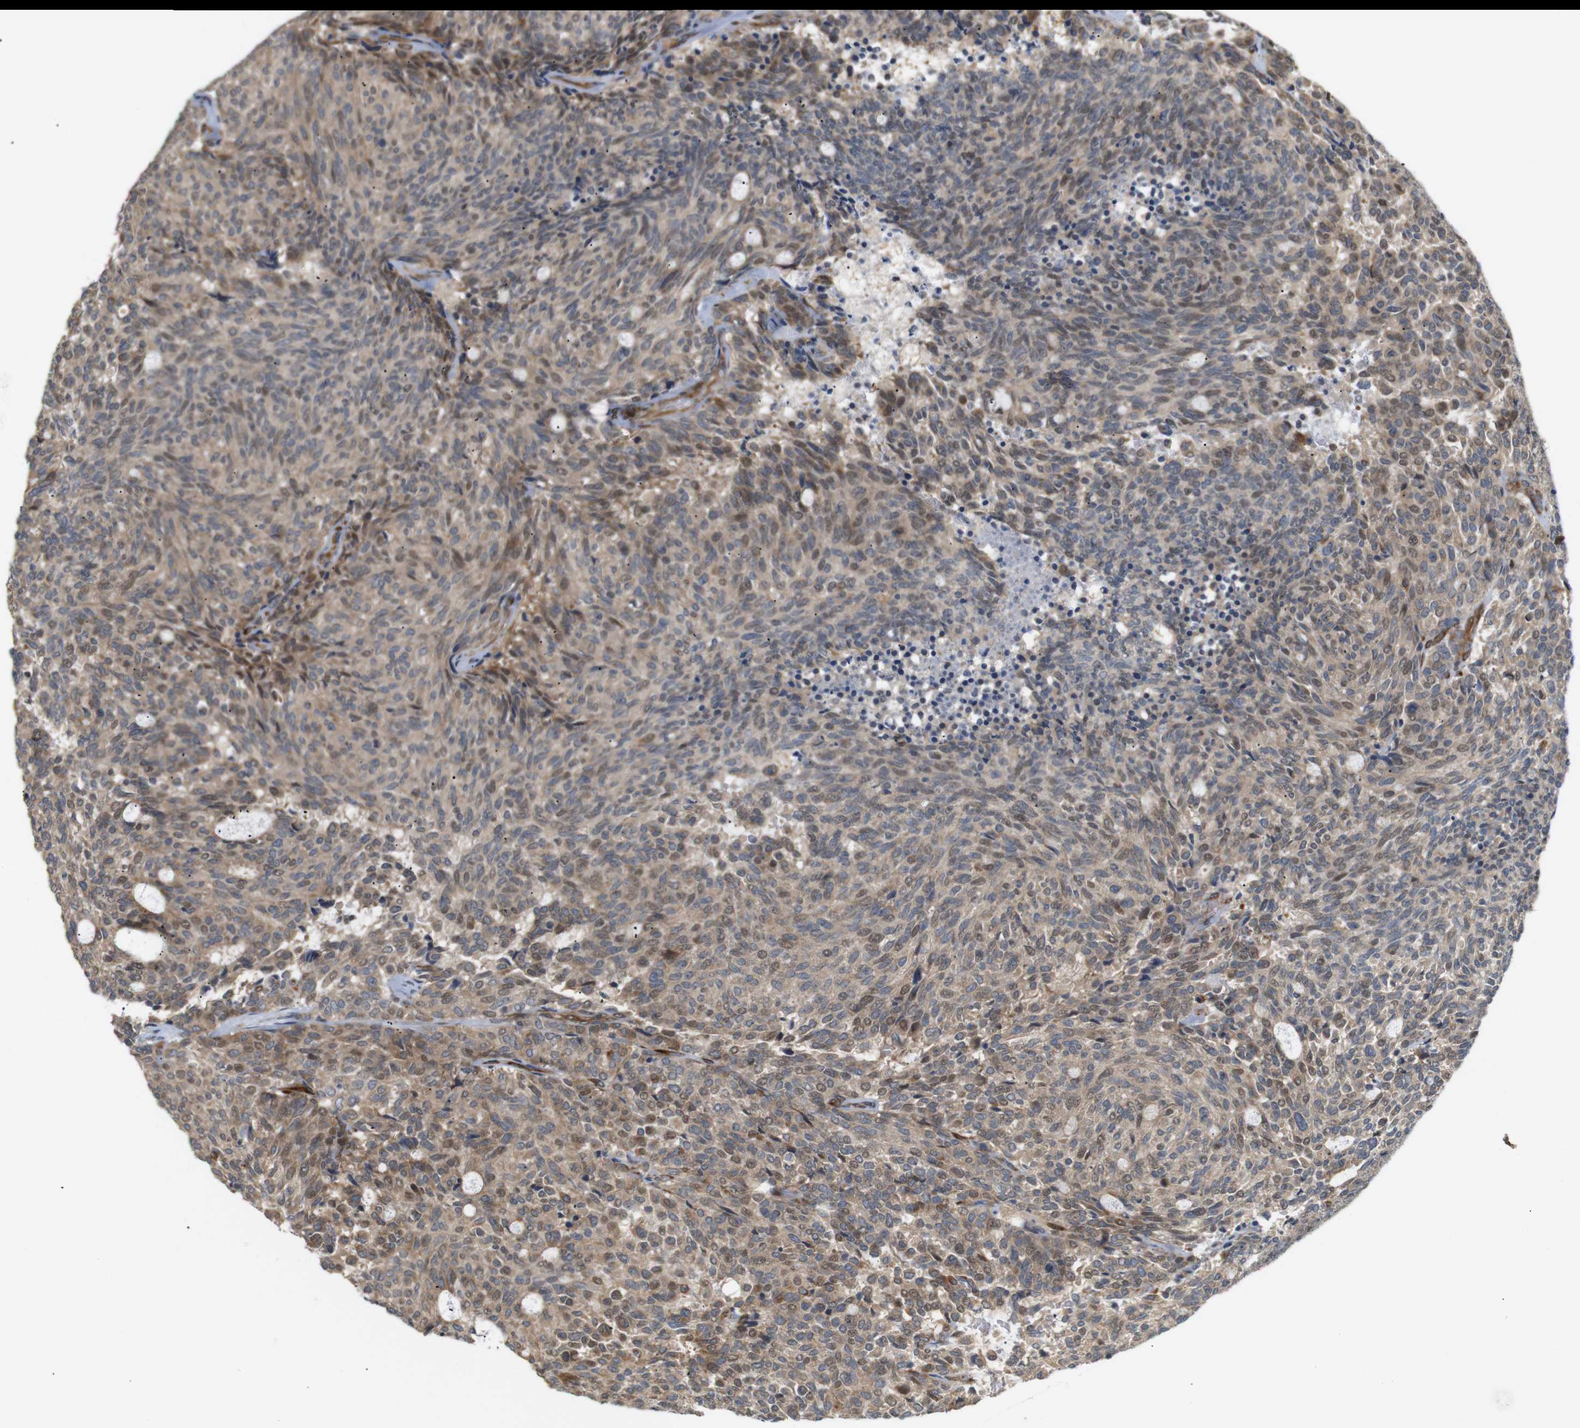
{"staining": {"intensity": "weak", "quantity": ">75%", "location": "cytoplasmic/membranous,nuclear"}, "tissue": "carcinoid", "cell_type": "Tumor cells", "image_type": "cancer", "snomed": [{"axis": "morphology", "description": "Carcinoid, malignant, NOS"}, {"axis": "topography", "description": "Pancreas"}], "caption": "Immunohistochemistry (IHC) (DAB (3,3'-diaminobenzidine)) staining of carcinoid (malignant) demonstrates weak cytoplasmic/membranous and nuclear protein staining in approximately >75% of tumor cells. Using DAB (brown) and hematoxylin (blue) stains, captured at high magnification using brightfield microscopy.", "gene": "RPTOR", "patient": {"sex": "female", "age": 54}}